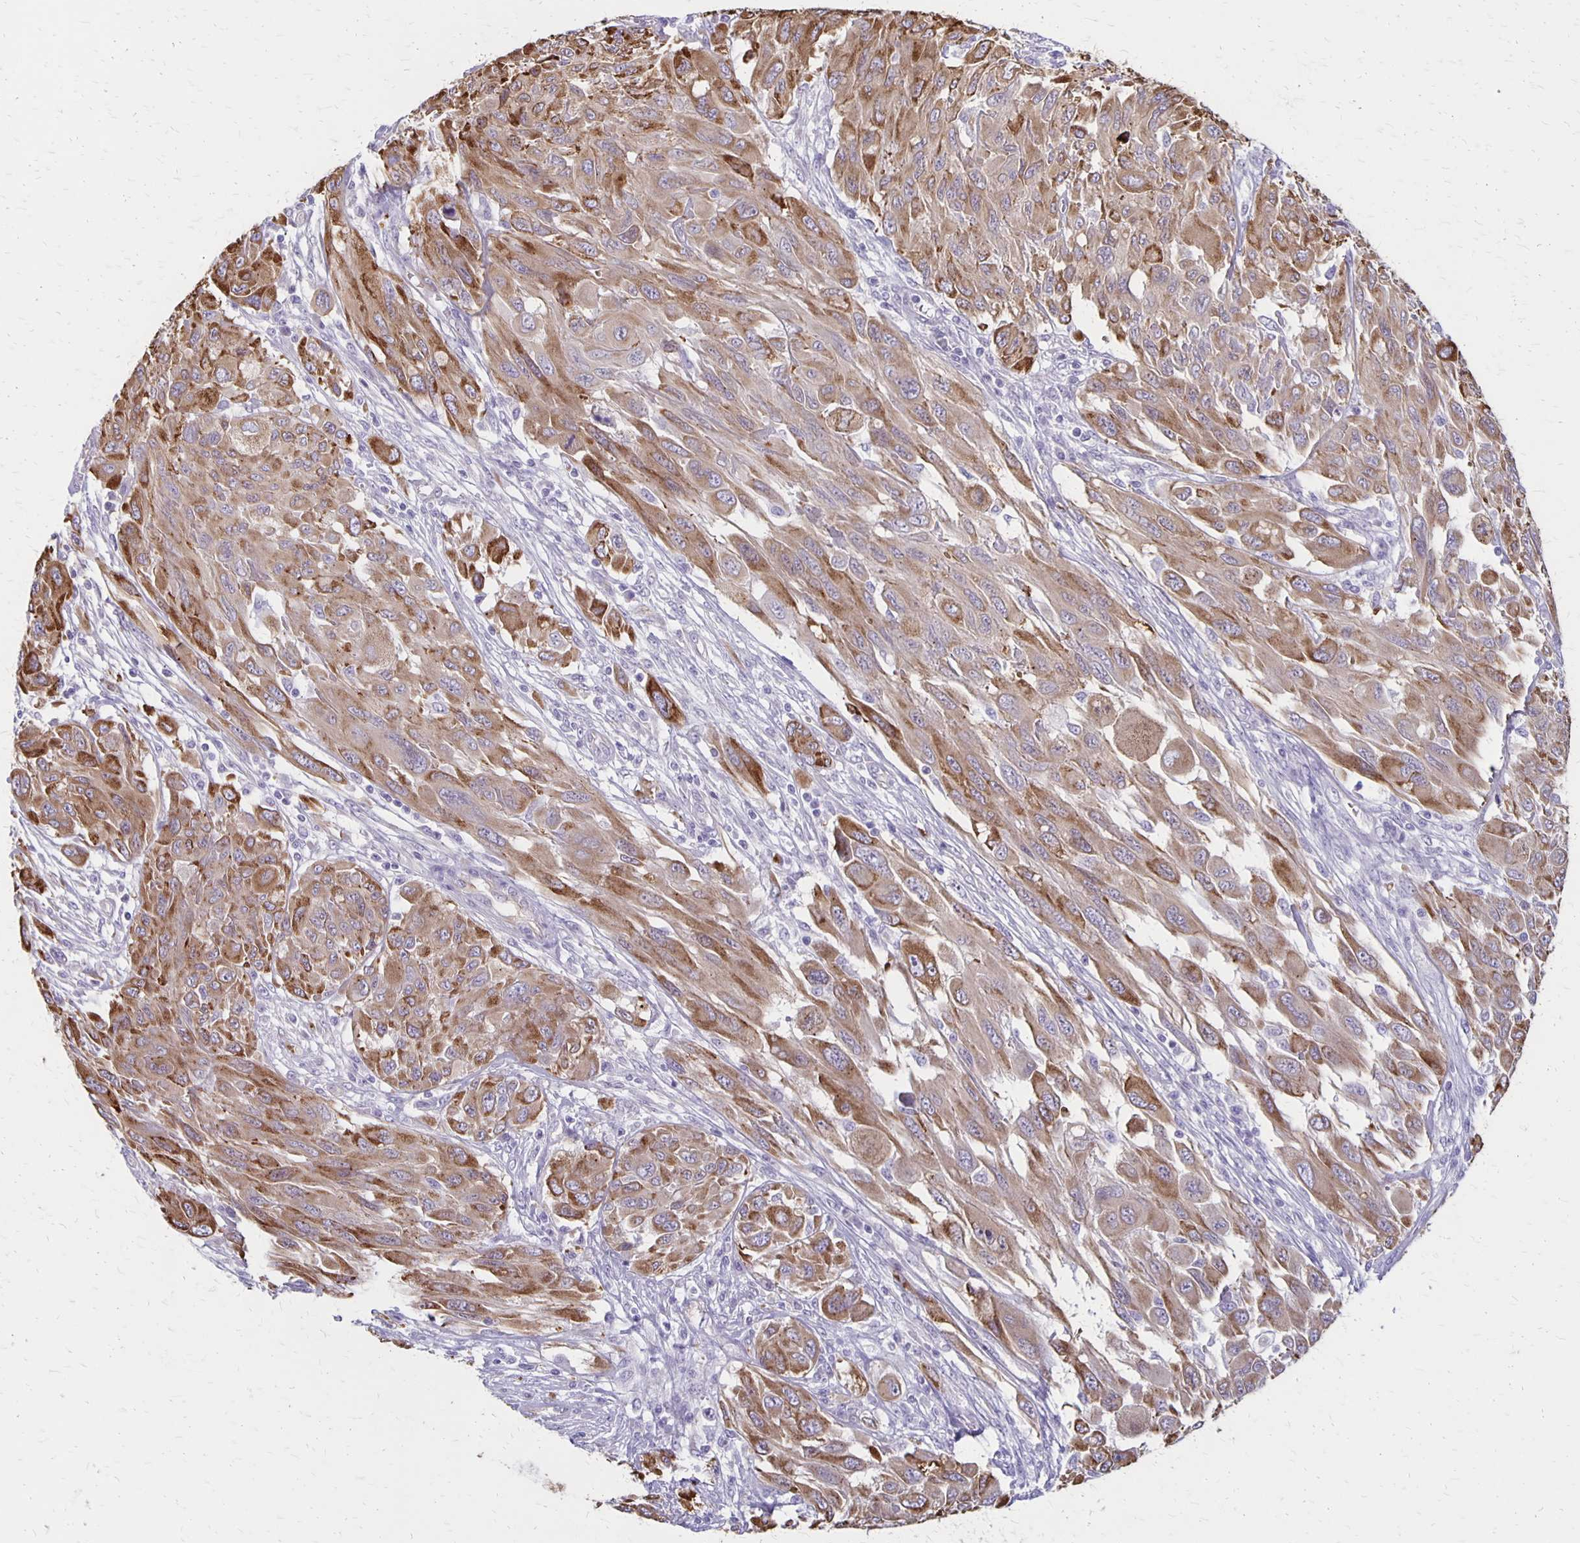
{"staining": {"intensity": "moderate", "quantity": ">75%", "location": "cytoplasmic/membranous"}, "tissue": "melanoma", "cell_type": "Tumor cells", "image_type": "cancer", "snomed": [{"axis": "morphology", "description": "Malignant melanoma, NOS"}, {"axis": "topography", "description": "Skin"}], "caption": "A brown stain shows moderate cytoplasmic/membranous expression of a protein in malignant melanoma tumor cells. (DAB IHC, brown staining for protein, blue staining for nuclei).", "gene": "HOMER1", "patient": {"sex": "female", "age": 91}}